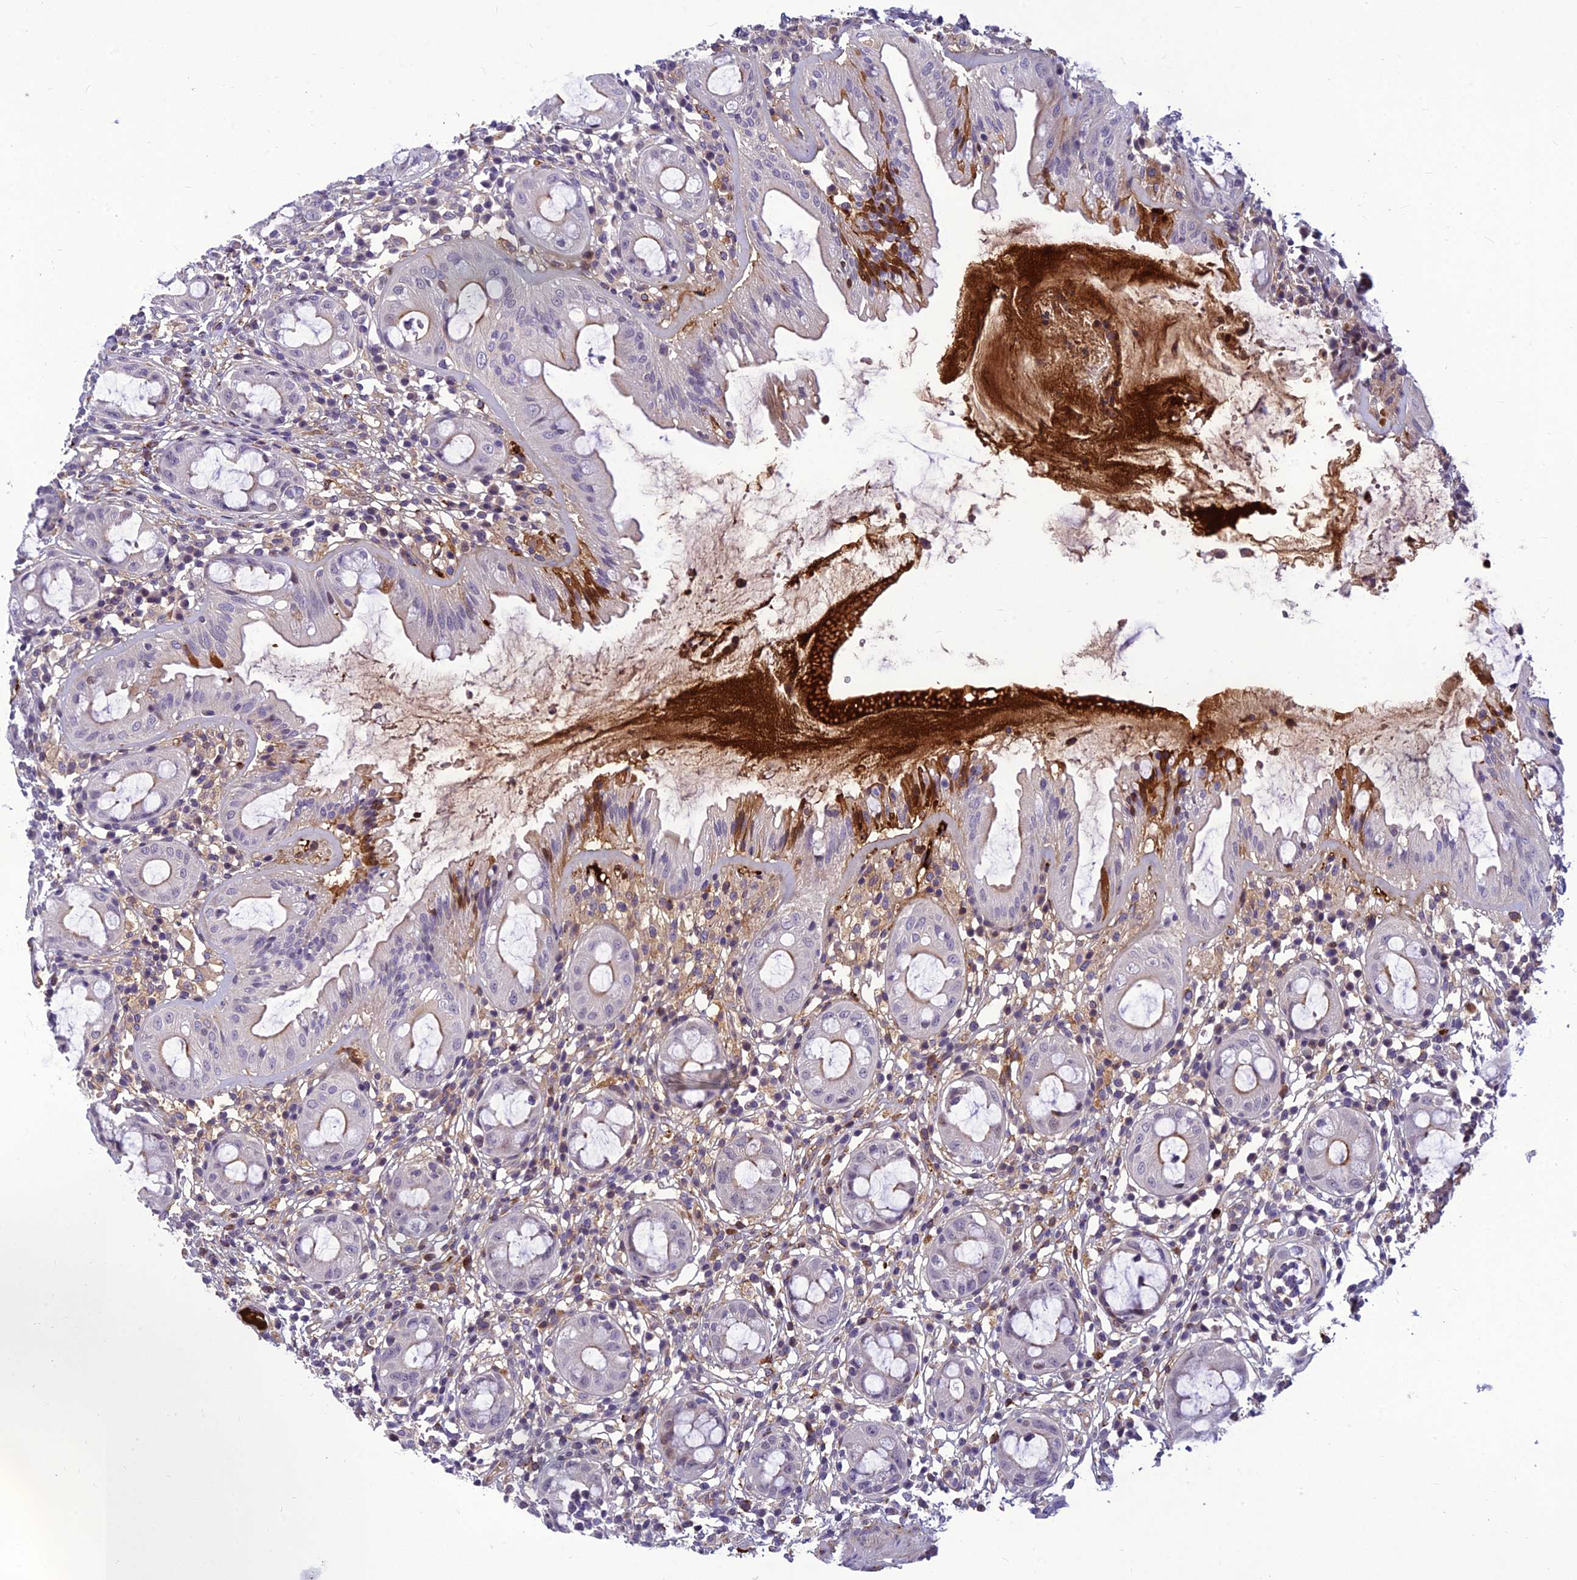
{"staining": {"intensity": "moderate", "quantity": "<25%", "location": "cytoplasmic/membranous"}, "tissue": "rectum", "cell_type": "Glandular cells", "image_type": "normal", "snomed": [{"axis": "morphology", "description": "Normal tissue, NOS"}, {"axis": "topography", "description": "Rectum"}], "caption": "The micrograph reveals immunohistochemical staining of normal rectum. There is moderate cytoplasmic/membranous positivity is present in approximately <25% of glandular cells. The protein is shown in brown color, while the nuclei are stained blue.", "gene": "CLEC11A", "patient": {"sex": "female", "age": 57}}